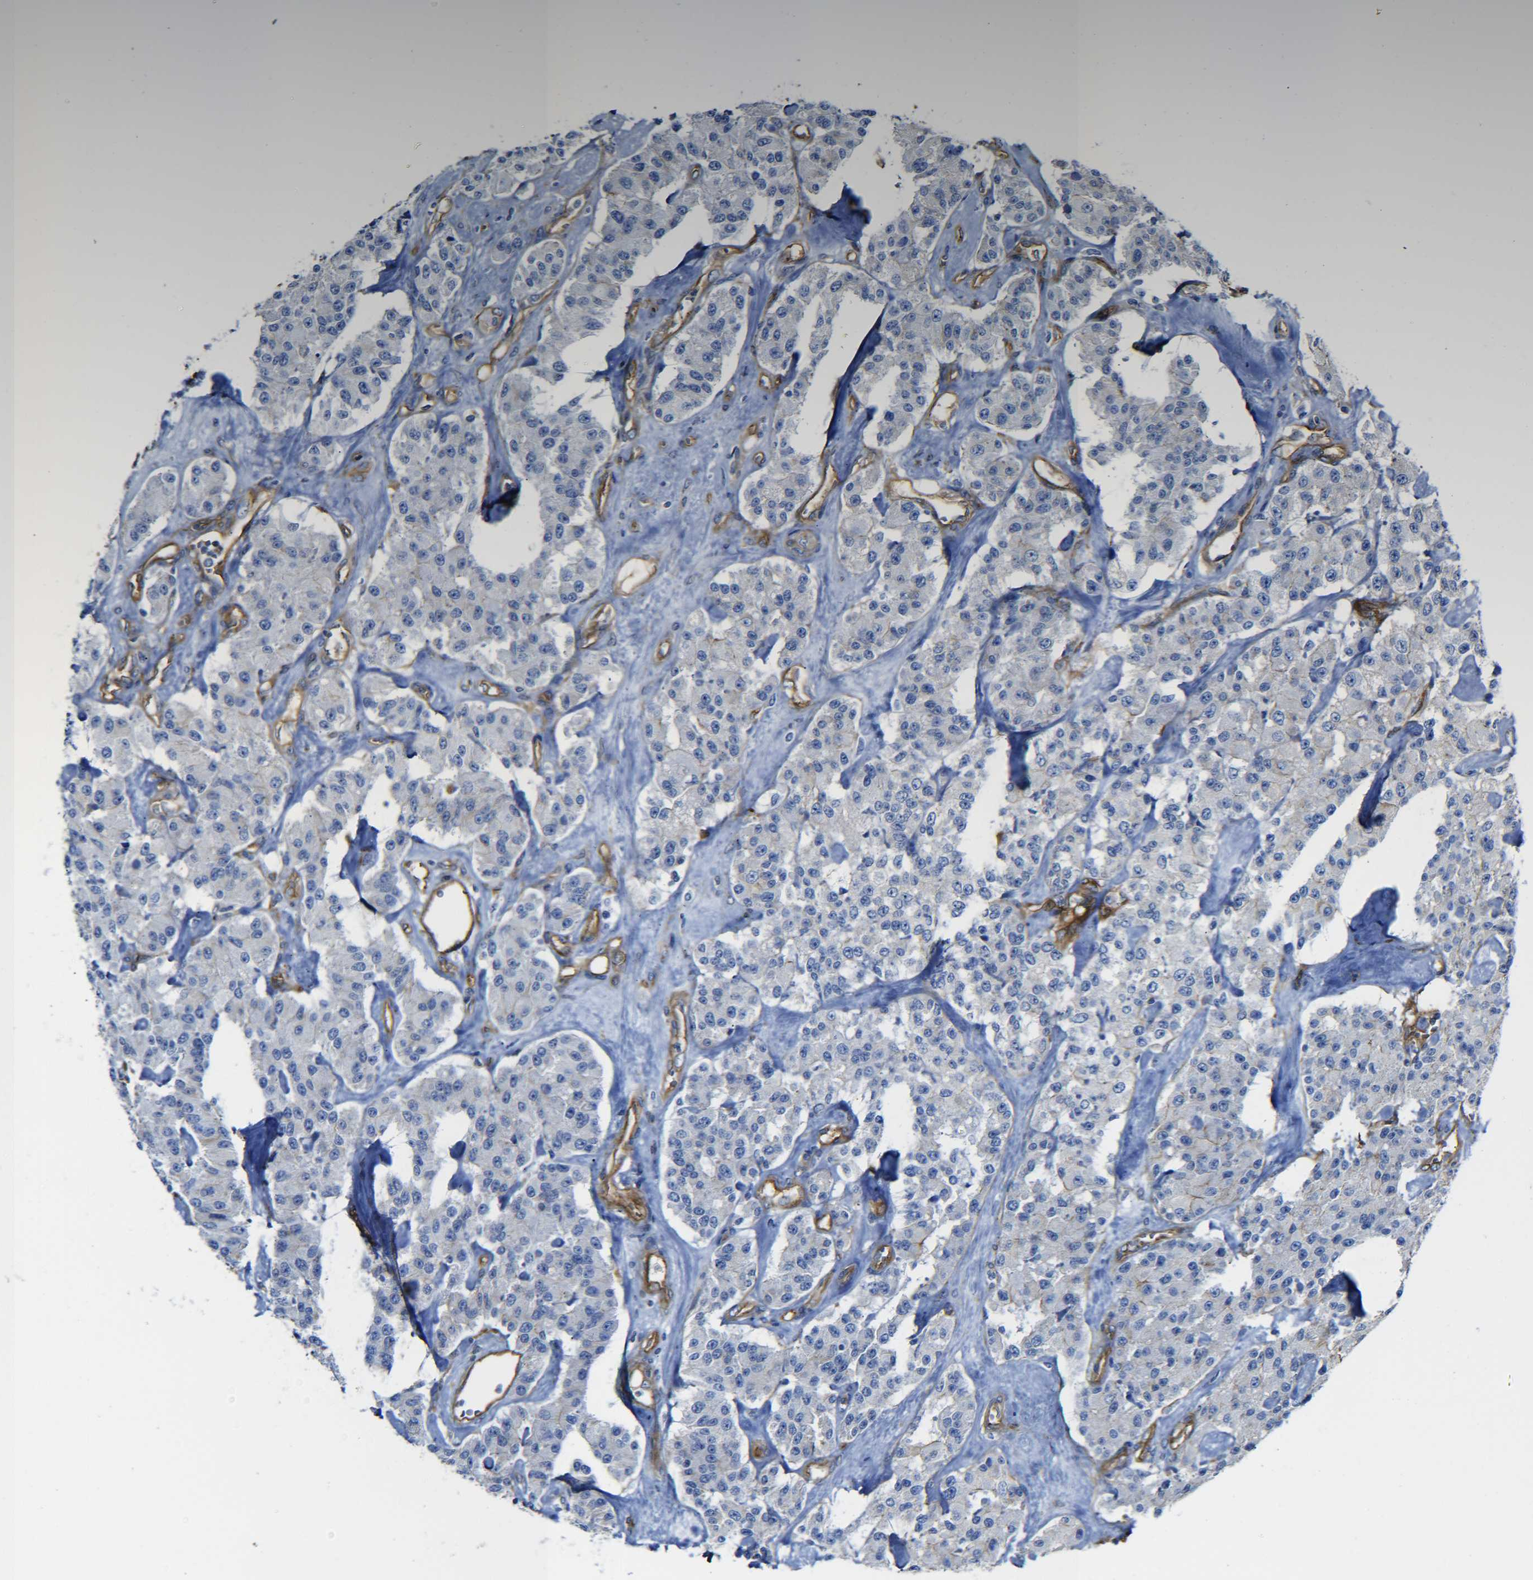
{"staining": {"intensity": "negative", "quantity": "none", "location": "none"}, "tissue": "carcinoid", "cell_type": "Tumor cells", "image_type": "cancer", "snomed": [{"axis": "morphology", "description": "Carcinoid, malignant, NOS"}, {"axis": "topography", "description": "Pancreas"}], "caption": "A histopathology image of carcinoid stained for a protein reveals no brown staining in tumor cells.", "gene": "SPTBN1", "patient": {"sex": "male", "age": 41}}